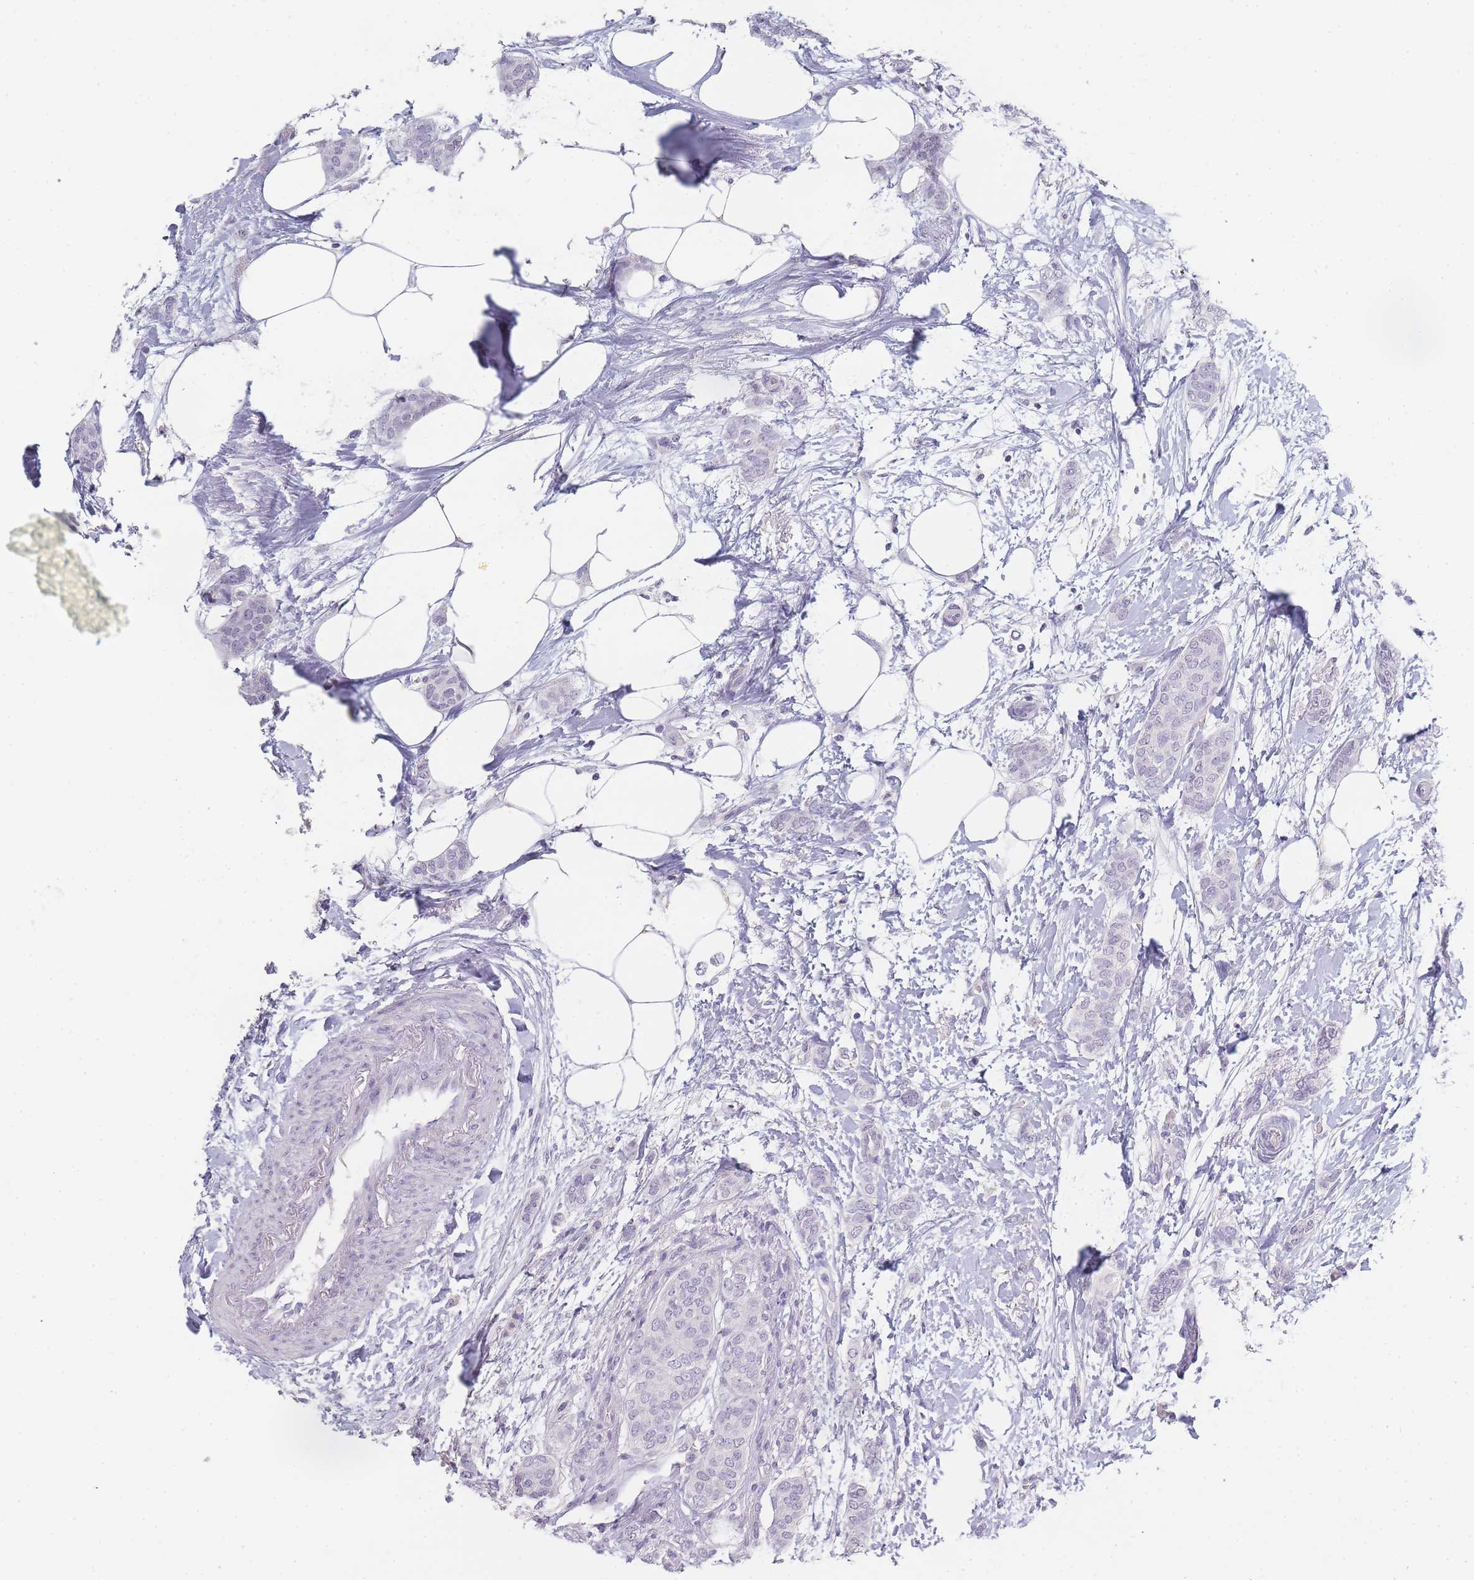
{"staining": {"intensity": "negative", "quantity": "none", "location": "none"}, "tissue": "breast cancer", "cell_type": "Tumor cells", "image_type": "cancer", "snomed": [{"axis": "morphology", "description": "Duct carcinoma"}, {"axis": "topography", "description": "Breast"}], "caption": "A high-resolution micrograph shows immunohistochemistry (IHC) staining of breast invasive ductal carcinoma, which displays no significant staining in tumor cells.", "gene": "INS", "patient": {"sex": "female", "age": 72}}